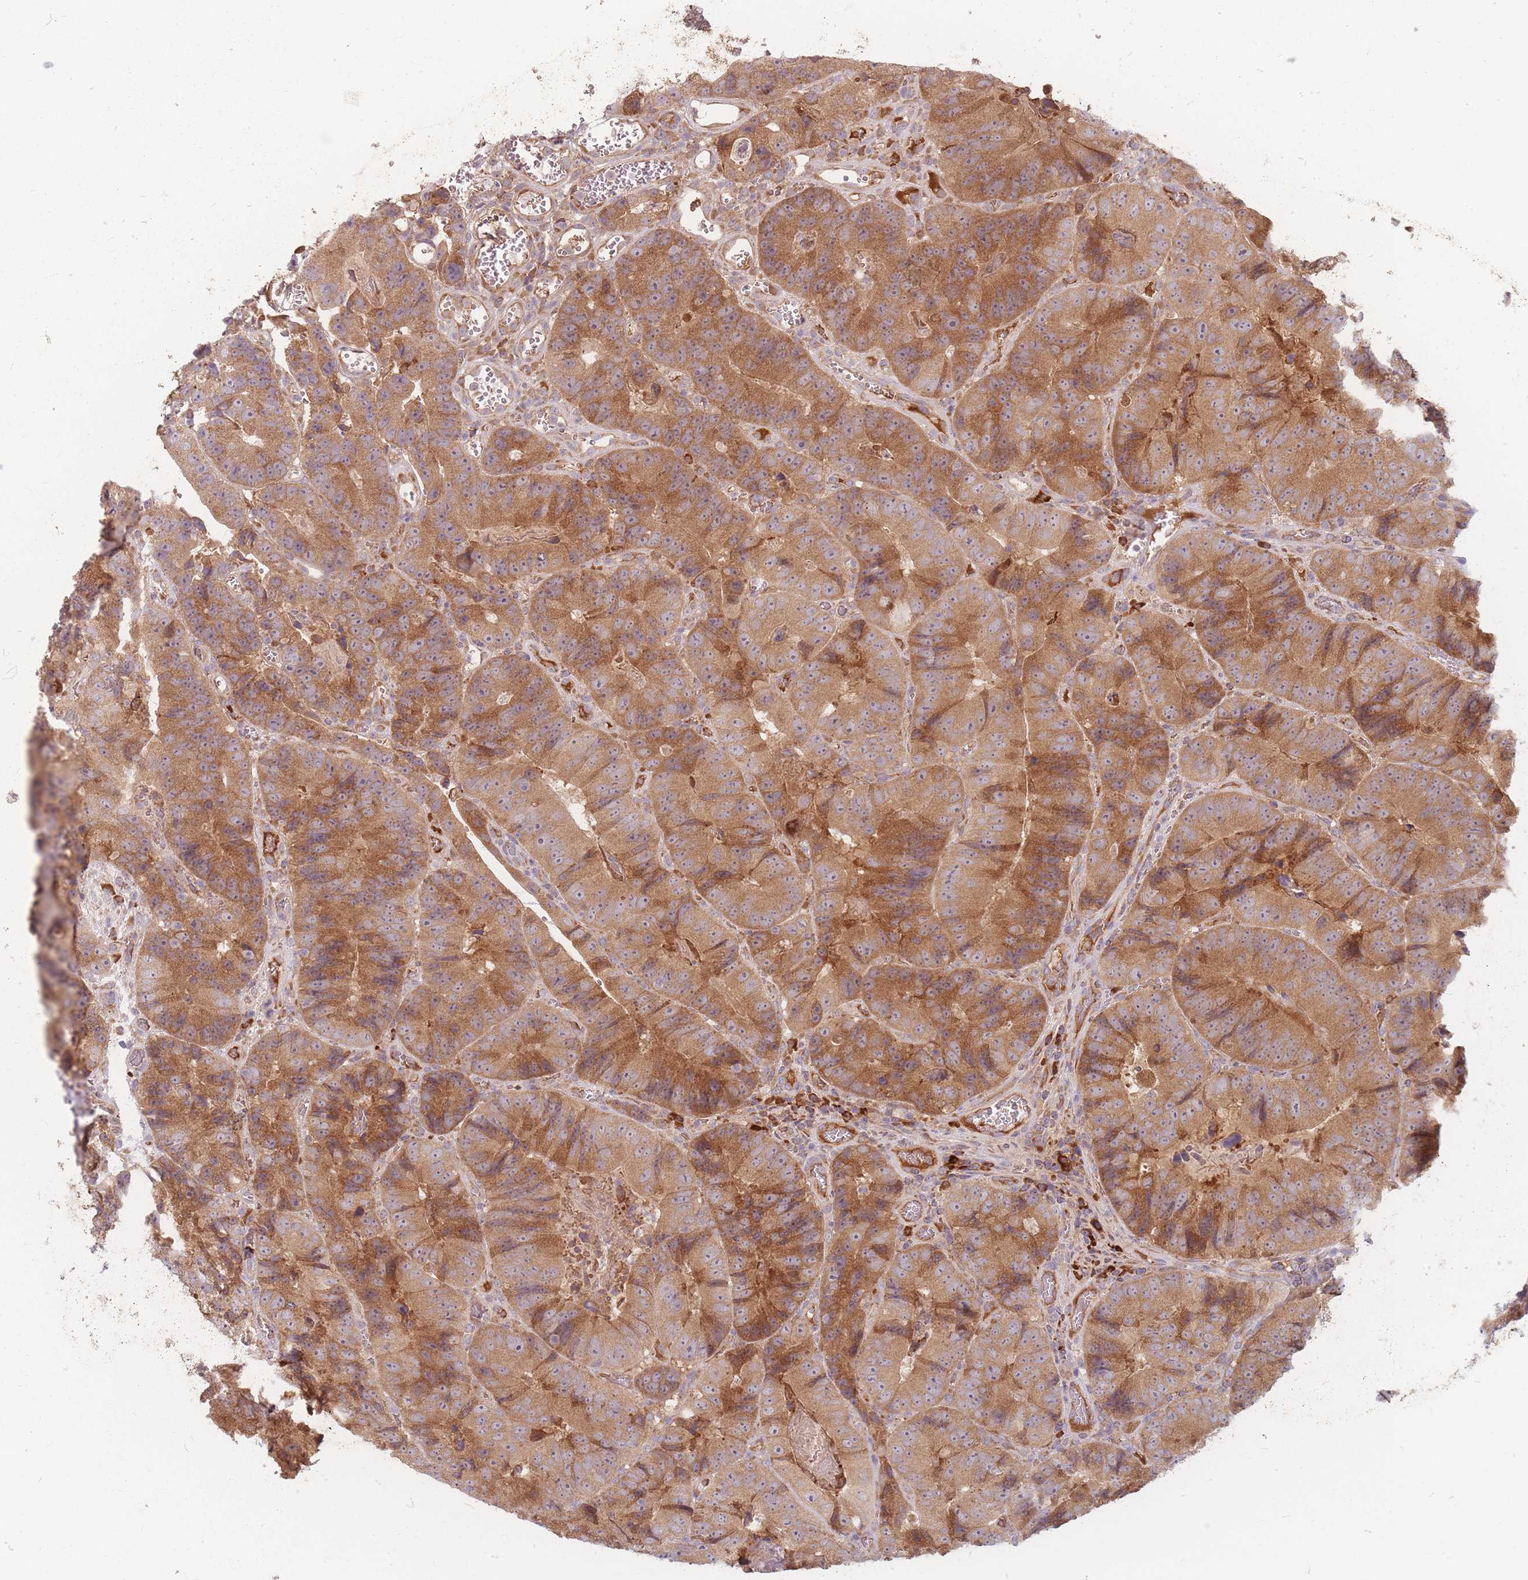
{"staining": {"intensity": "moderate", "quantity": ">75%", "location": "cytoplasmic/membranous"}, "tissue": "colorectal cancer", "cell_type": "Tumor cells", "image_type": "cancer", "snomed": [{"axis": "morphology", "description": "Adenocarcinoma, NOS"}, {"axis": "topography", "description": "Colon"}], "caption": "Colorectal adenocarcinoma stained for a protein (brown) reveals moderate cytoplasmic/membranous positive staining in about >75% of tumor cells.", "gene": "SMIM14", "patient": {"sex": "female", "age": 86}}